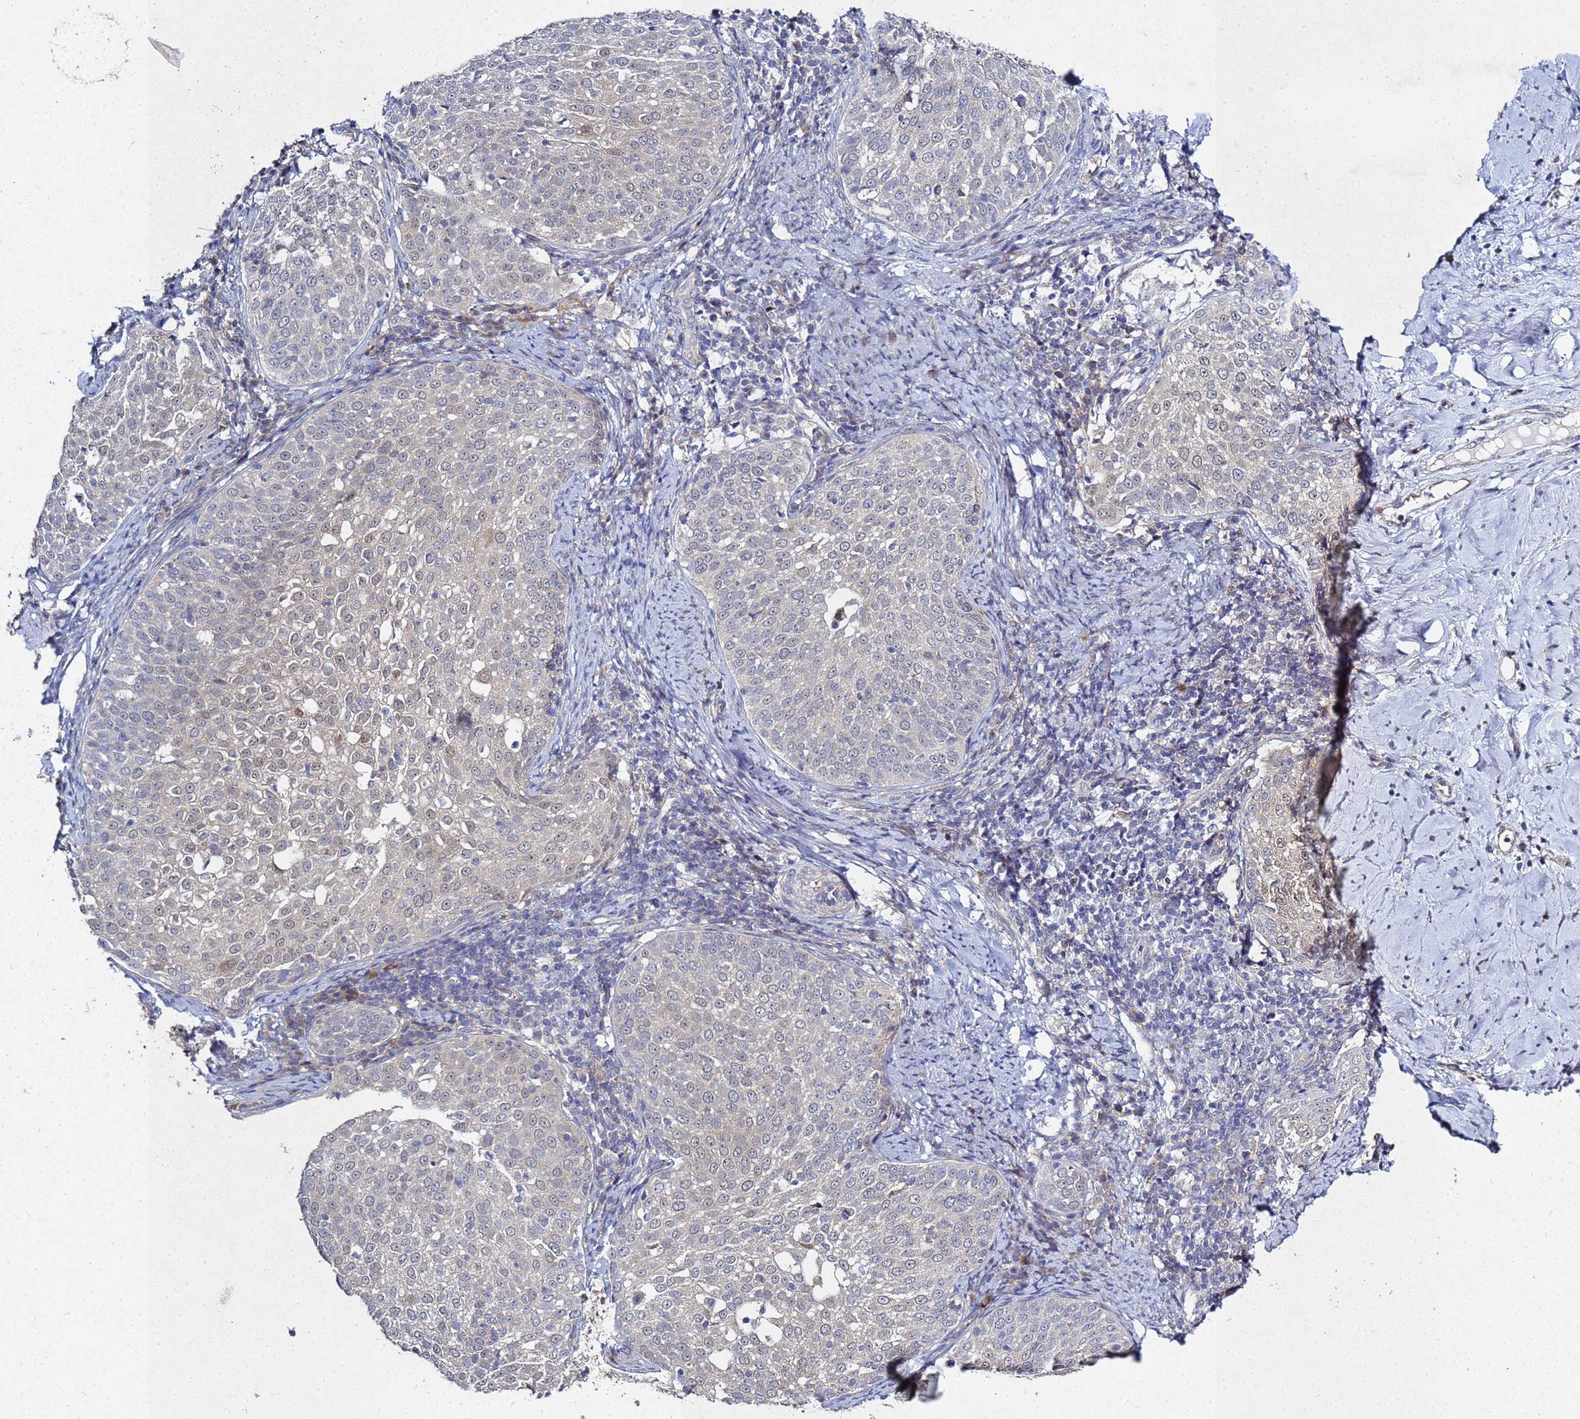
{"staining": {"intensity": "weak", "quantity": "<25%", "location": "cytoplasmic/membranous"}, "tissue": "cervical cancer", "cell_type": "Tumor cells", "image_type": "cancer", "snomed": [{"axis": "morphology", "description": "Squamous cell carcinoma, NOS"}, {"axis": "topography", "description": "Cervix"}], "caption": "Immunohistochemistry image of human cervical squamous cell carcinoma stained for a protein (brown), which exhibits no expression in tumor cells. Brightfield microscopy of IHC stained with DAB (3,3'-diaminobenzidine) (brown) and hematoxylin (blue), captured at high magnification.", "gene": "TNPO2", "patient": {"sex": "female", "age": 57}}